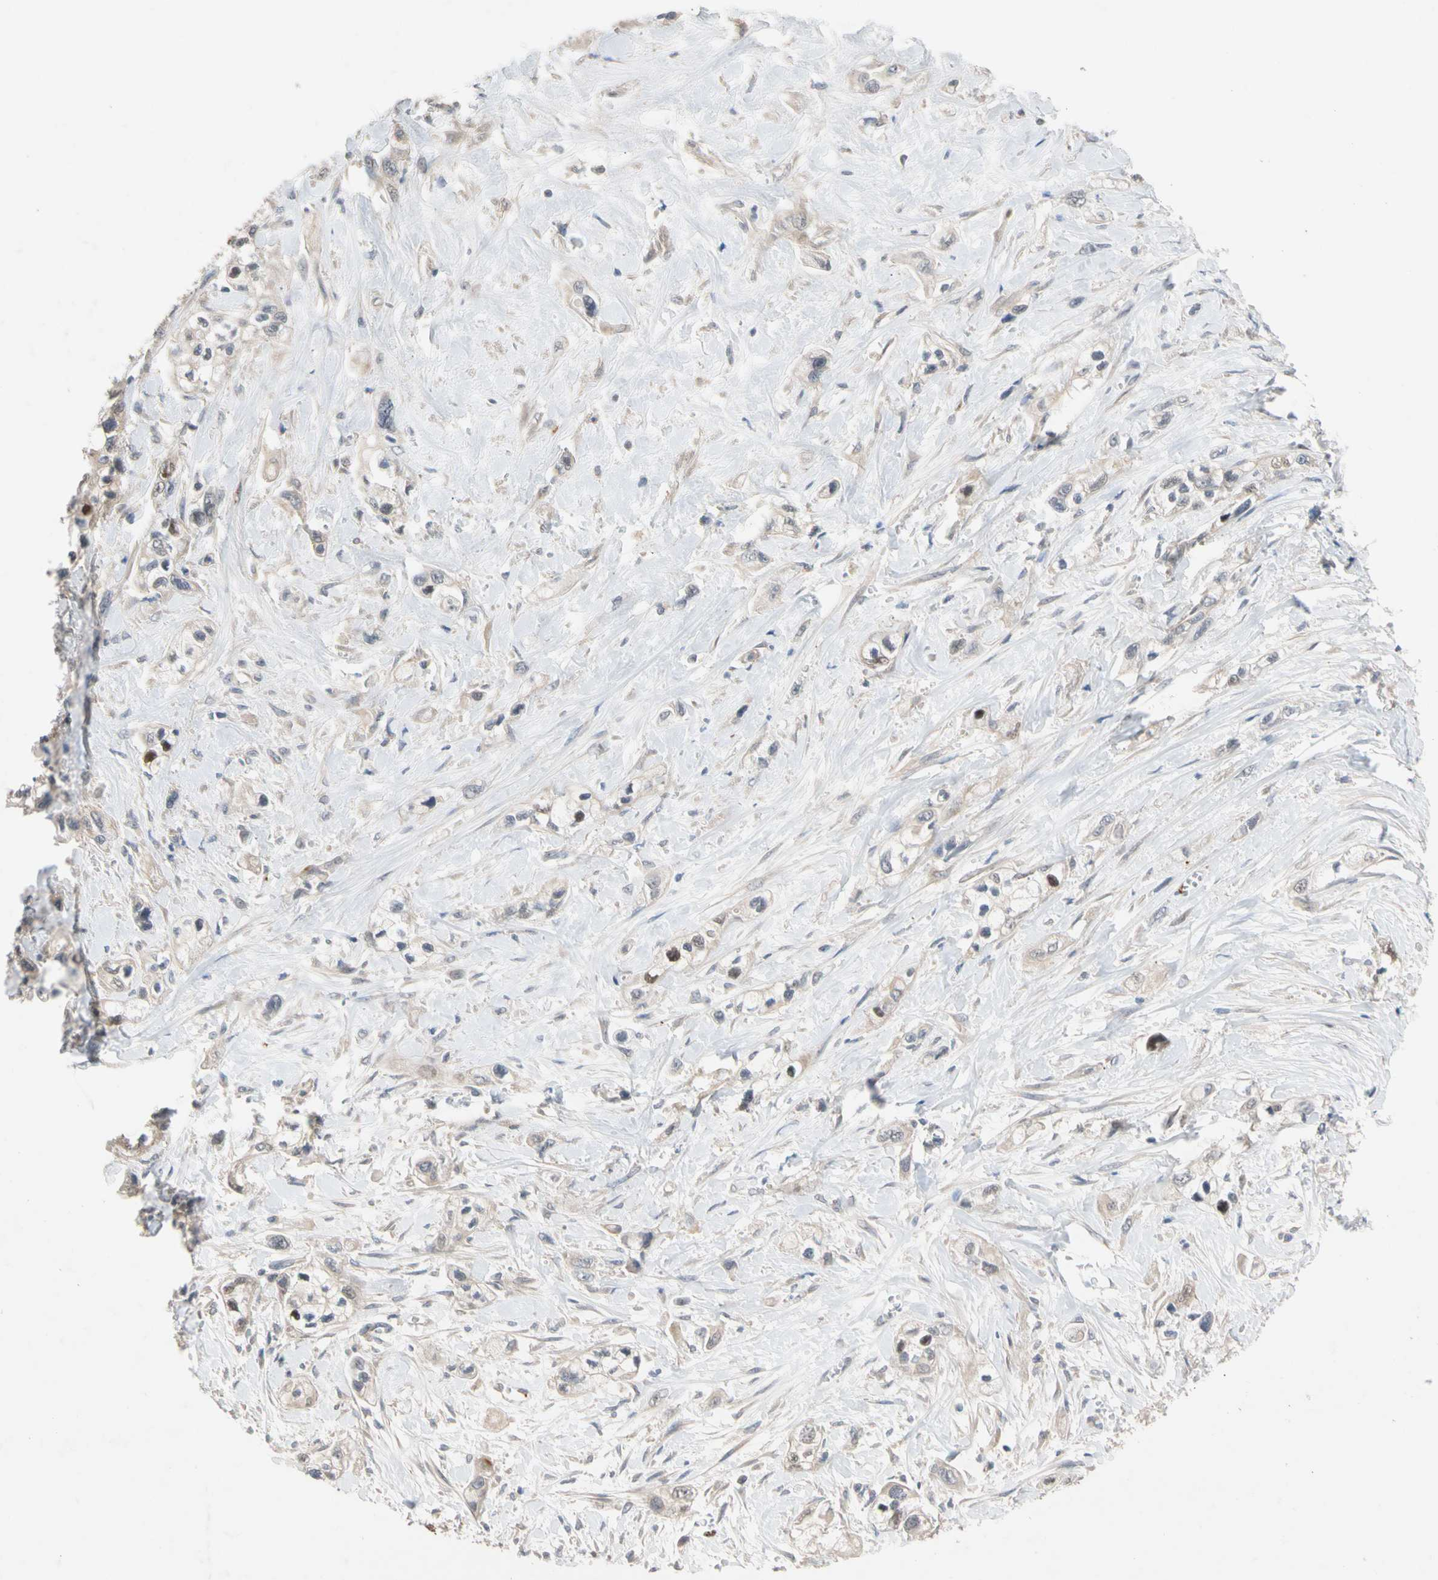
{"staining": {"intensity": "weak", "quantity": "<25%", "location": "cytoplasmic/membranous"}, "tissue": "pancreatic cancer", "cell_type": "Tumor cells", "image_type": "cancer", "snomed": [{"axis": "morphology", "description": "Adenocarcinoma, NOS"}, {"axis": "topography", "description": "Pancreas"}], "caption": "Tumor cells are negative for protein expression in human pancreatic cancer (adenocarcinoma).", "gene": "CNST", "patient": {"sex": "male", "age": 74}}